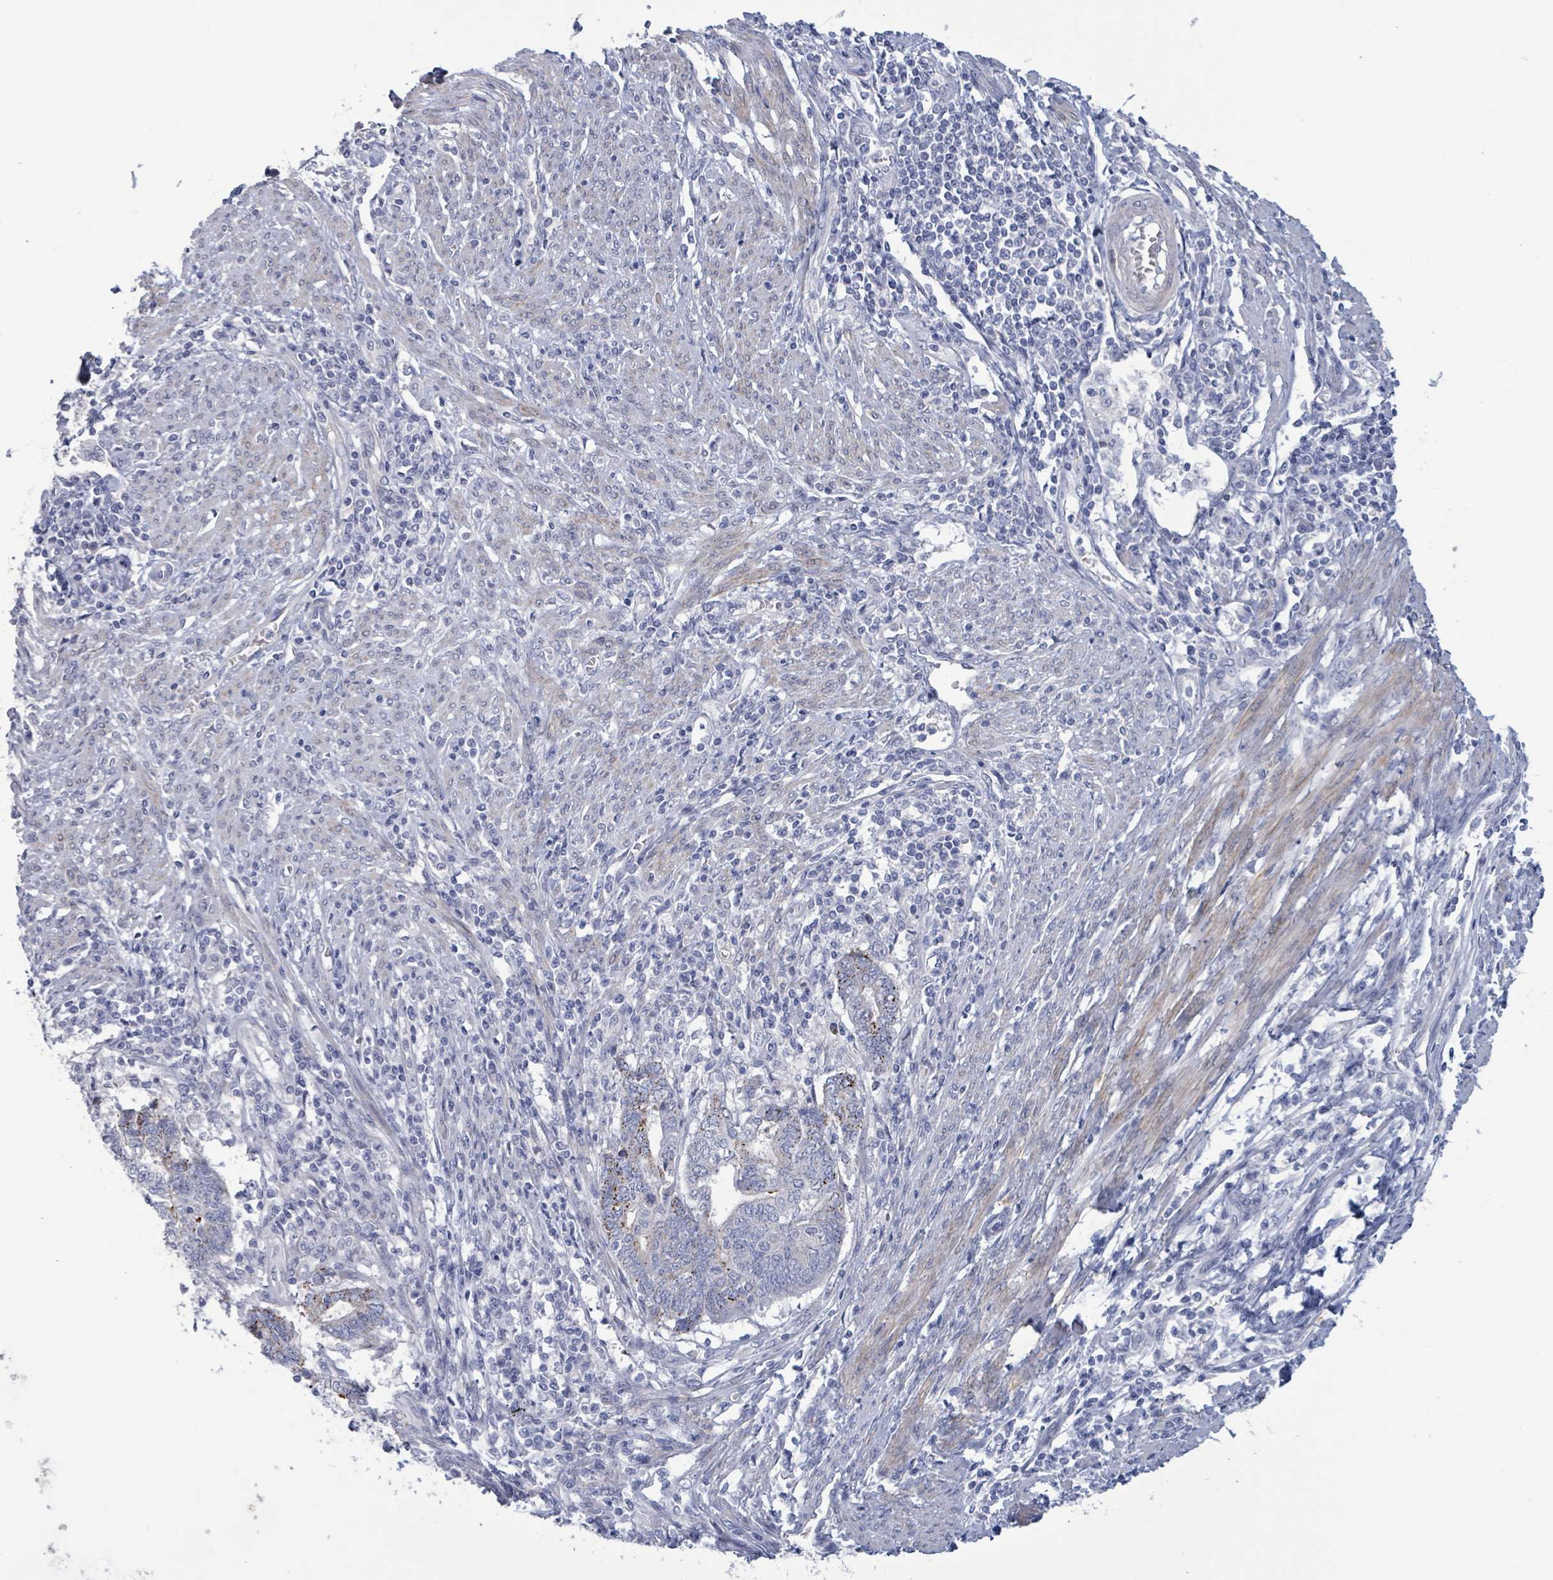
{"staining": {"intensity": "moderate", "quantity": "<25%", "location": "cytoplasmic/membranous"}, "tissue": "endometrial cancer", "cell_type": "Tumor cells", "image_type": "cancer", "snomed": [{"axis": "morphology", "description": "Adenocarcinoma, NOS"}, {"axis": "topography", "description": "Uterus"}, {"axis": "topography", "description": "Endometrium"}], "caption": "IHC photomicrograph of neoplastic tissue: endometrial adenocarcinoma stained using IHC shows low levels of moderate protein expression localized specifically in the cytoplasmic/membranous of tumor cells, appearing as a cytoplasmic/membranous brown color.", "gene": "PKLR", "patient": {"sex": "female", "age": 70}}